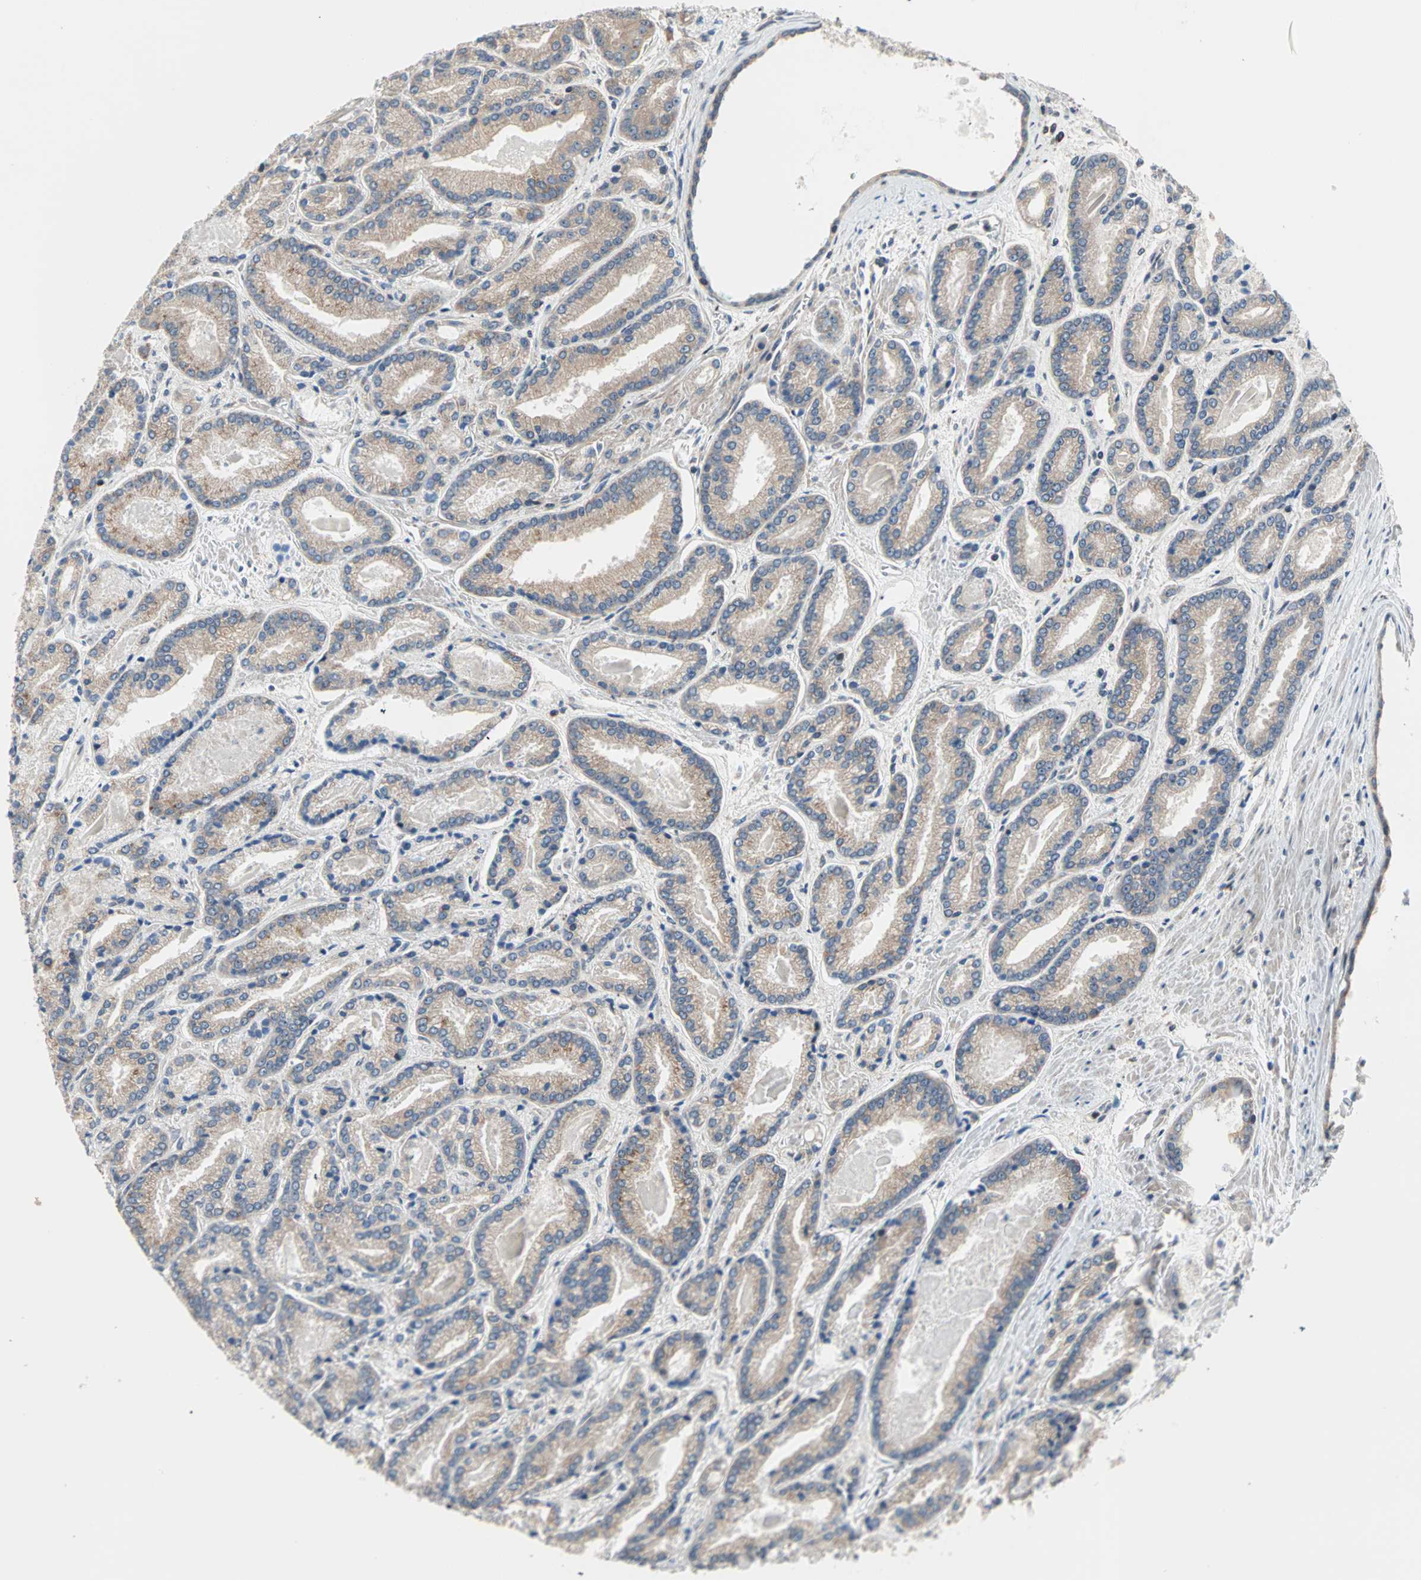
{"staining": {"intensity": "moderate", "quantity": ">75%", "location": "cytoplasmic/membranous"}, "tissue": "prostate cancer", "cell_type": "Tumor cells", "image_type": "cancer", "snomed": [{"axis": "morphology", "description": "Adenocarcinoma, Low grade"}, {"axis": "topography", "description": "Prostate"}], "caption": "Tumor cells demonstrate medium levels of moderate cytoplasmic/membranous expression in about >75% of cells in prostate cancer. (DAB IHC, brown staining for protein, blue staining for nuclei).", "gene": "SAR1A", "patient": {"sex": "male", "age": 59}}